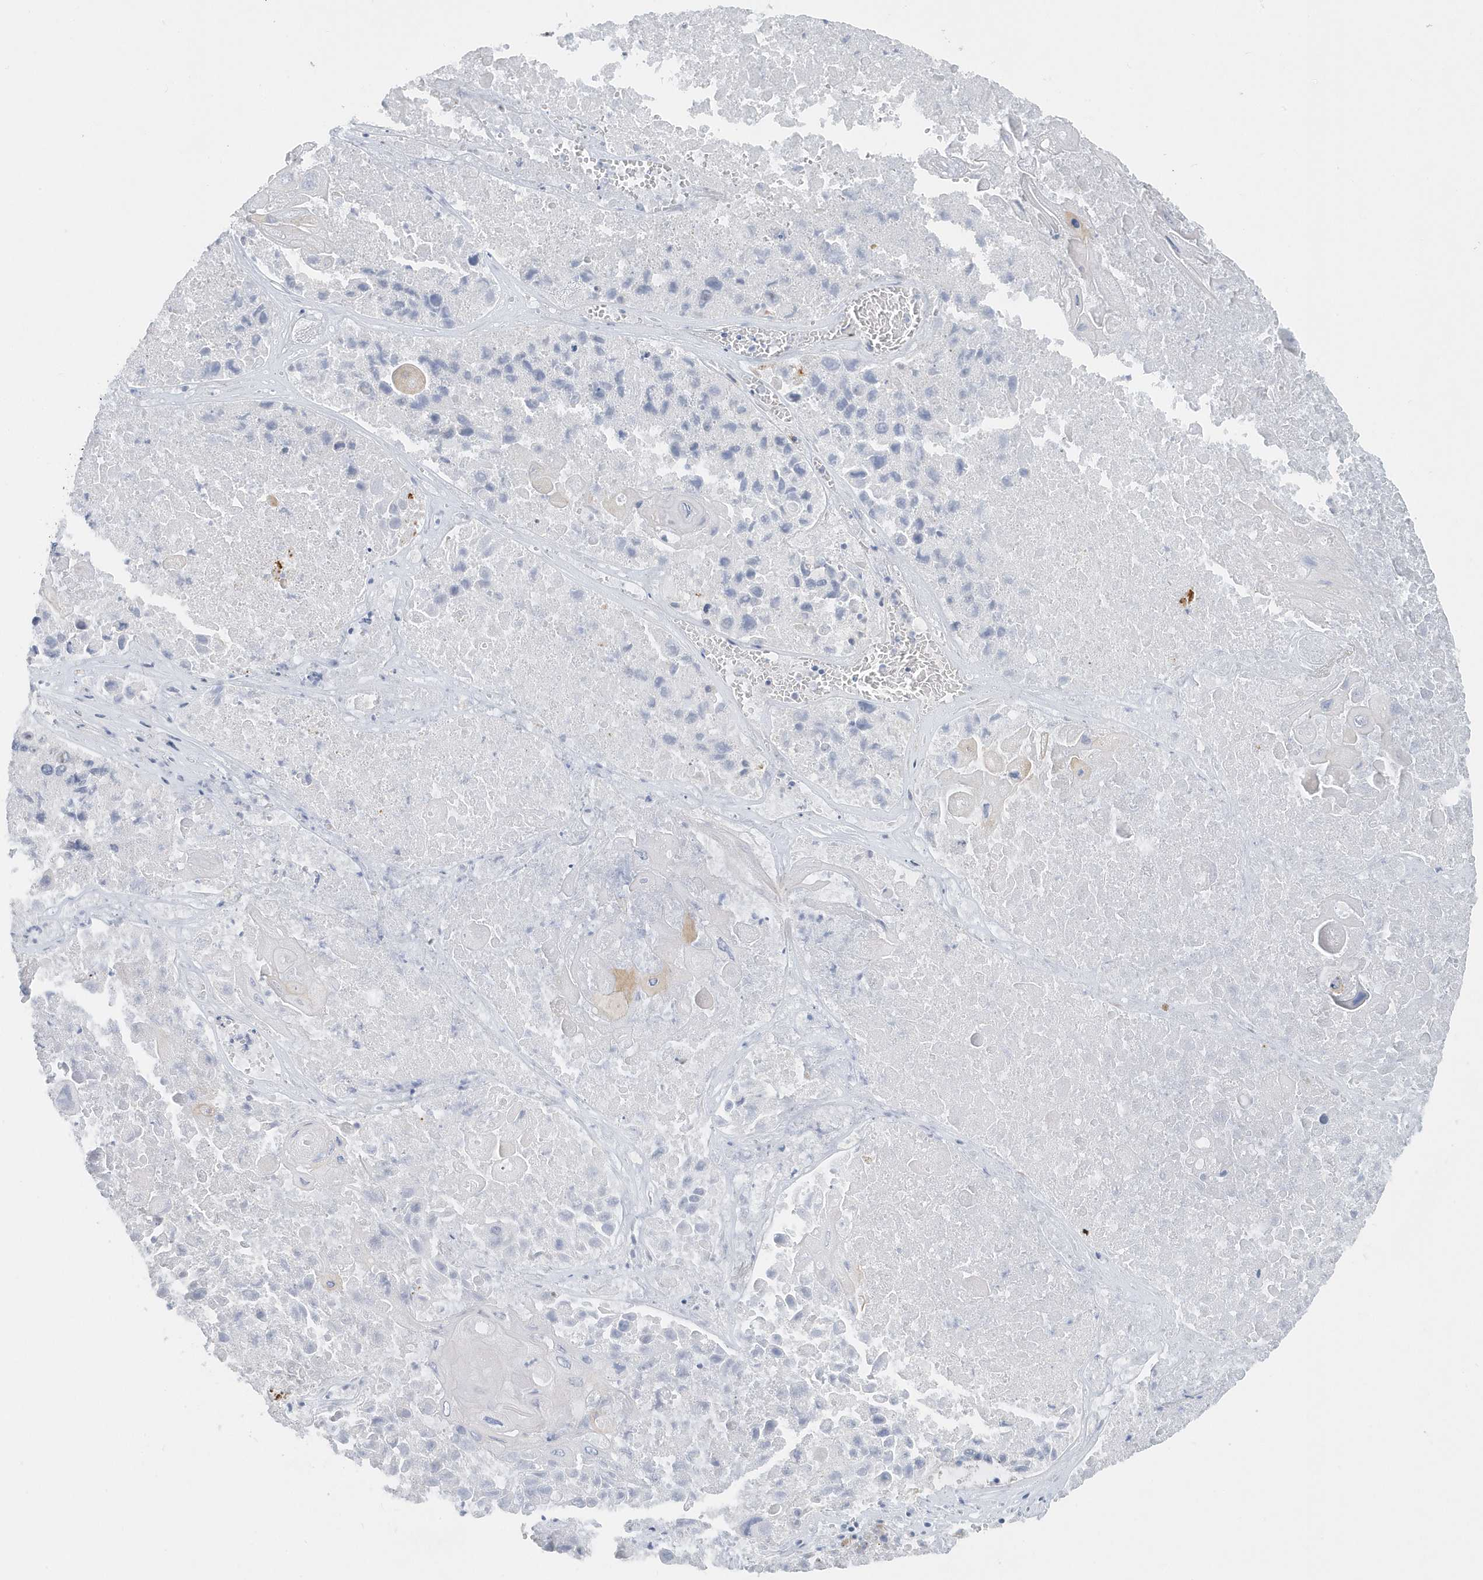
{"staining": {"intensity": "strong", "quantity": "25%-75%", "location": "nuclear"}, "tissue": "lung cancer", "cell_type": "Tumor cells", "image_type": "cancer", "snomed": [{"axis": "morphology", "description": "Squamous cell carcinoma, NOS"}, {"axis": "topography", "description": "Lung"}], "caption": "An image of squamous cell carcinoma (lung) stained for a protein shows strong nuclear brown staining in tumor cells.", "gene": "RPF2", "patient": {"sex": "male", "age": 61}}